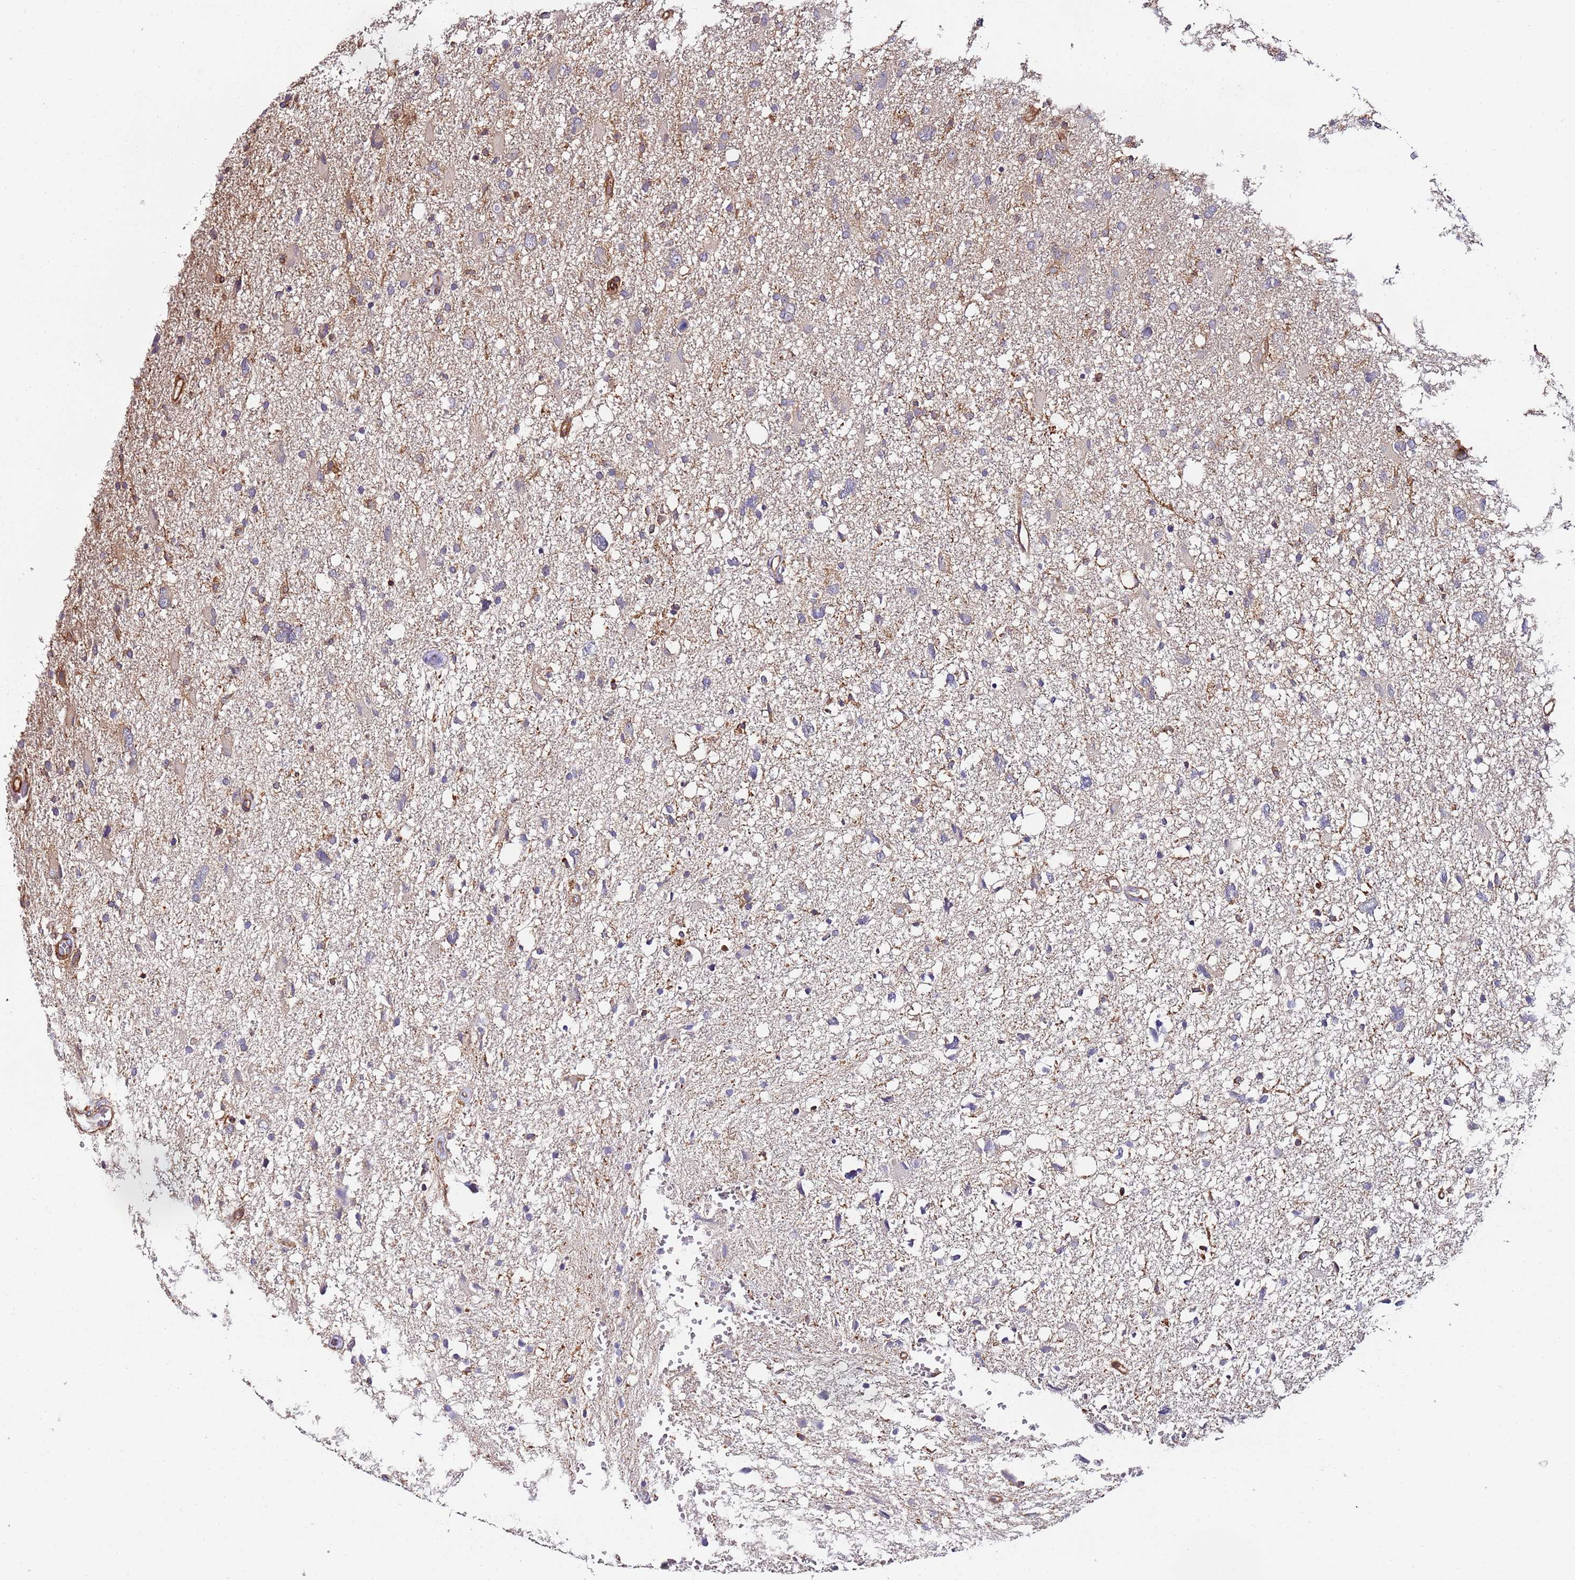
{"staining": {"intensity": "negative", "quantity": "none", "location": "none"}, "tissue": "glioma", "cell_type": "Tumor cells", "image_type": "cancer", "snomed": [{"axis": "morphology", "description": "Glioma, malignant, High grade"}, {"axis": "topography", "description": "Brain"}], "caption": "Malignant glioma (high-grade) was stained to show a protein in brown. There is no significant staining in tumor cells.", "gene": "CYP2U1", "patient": {"sex": "male", "age": 61}}